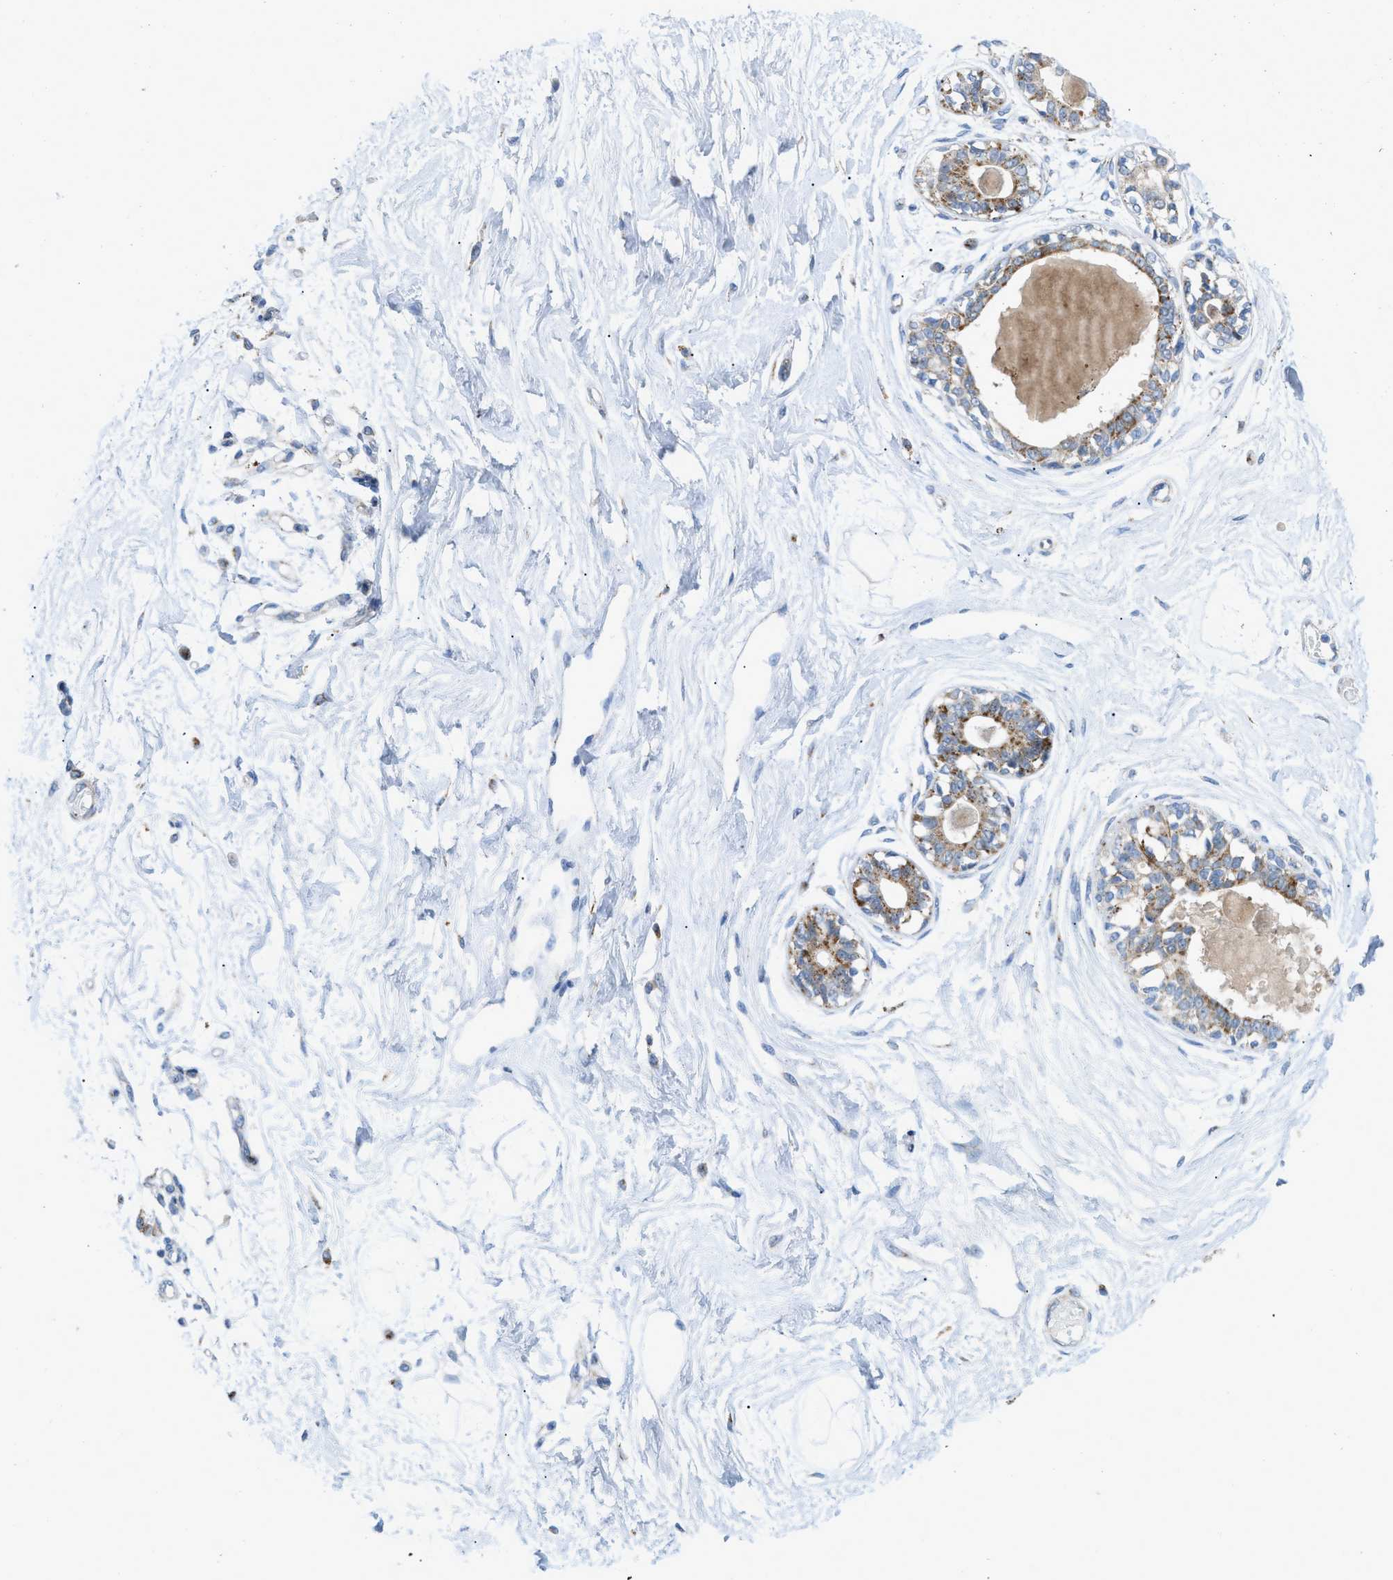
{"staining": {"intensity": "negative", "quantity": "none", "location": "none"}, "tissue": "breast", "cell_type": "Adipocytes", "image_type": "normal", "snomed": [{"axis": "morphology", "description": "Normal tissue, NOS"}, {"axis": "topography", "description": "Breast"}], "caption": "IHC histopathology image of normal breast: human breast stained with DAB exhibits no significant protein positivity in adipocytes.", "gene": "RBBP9", "patient": {"sex": "female", "age": 45}}